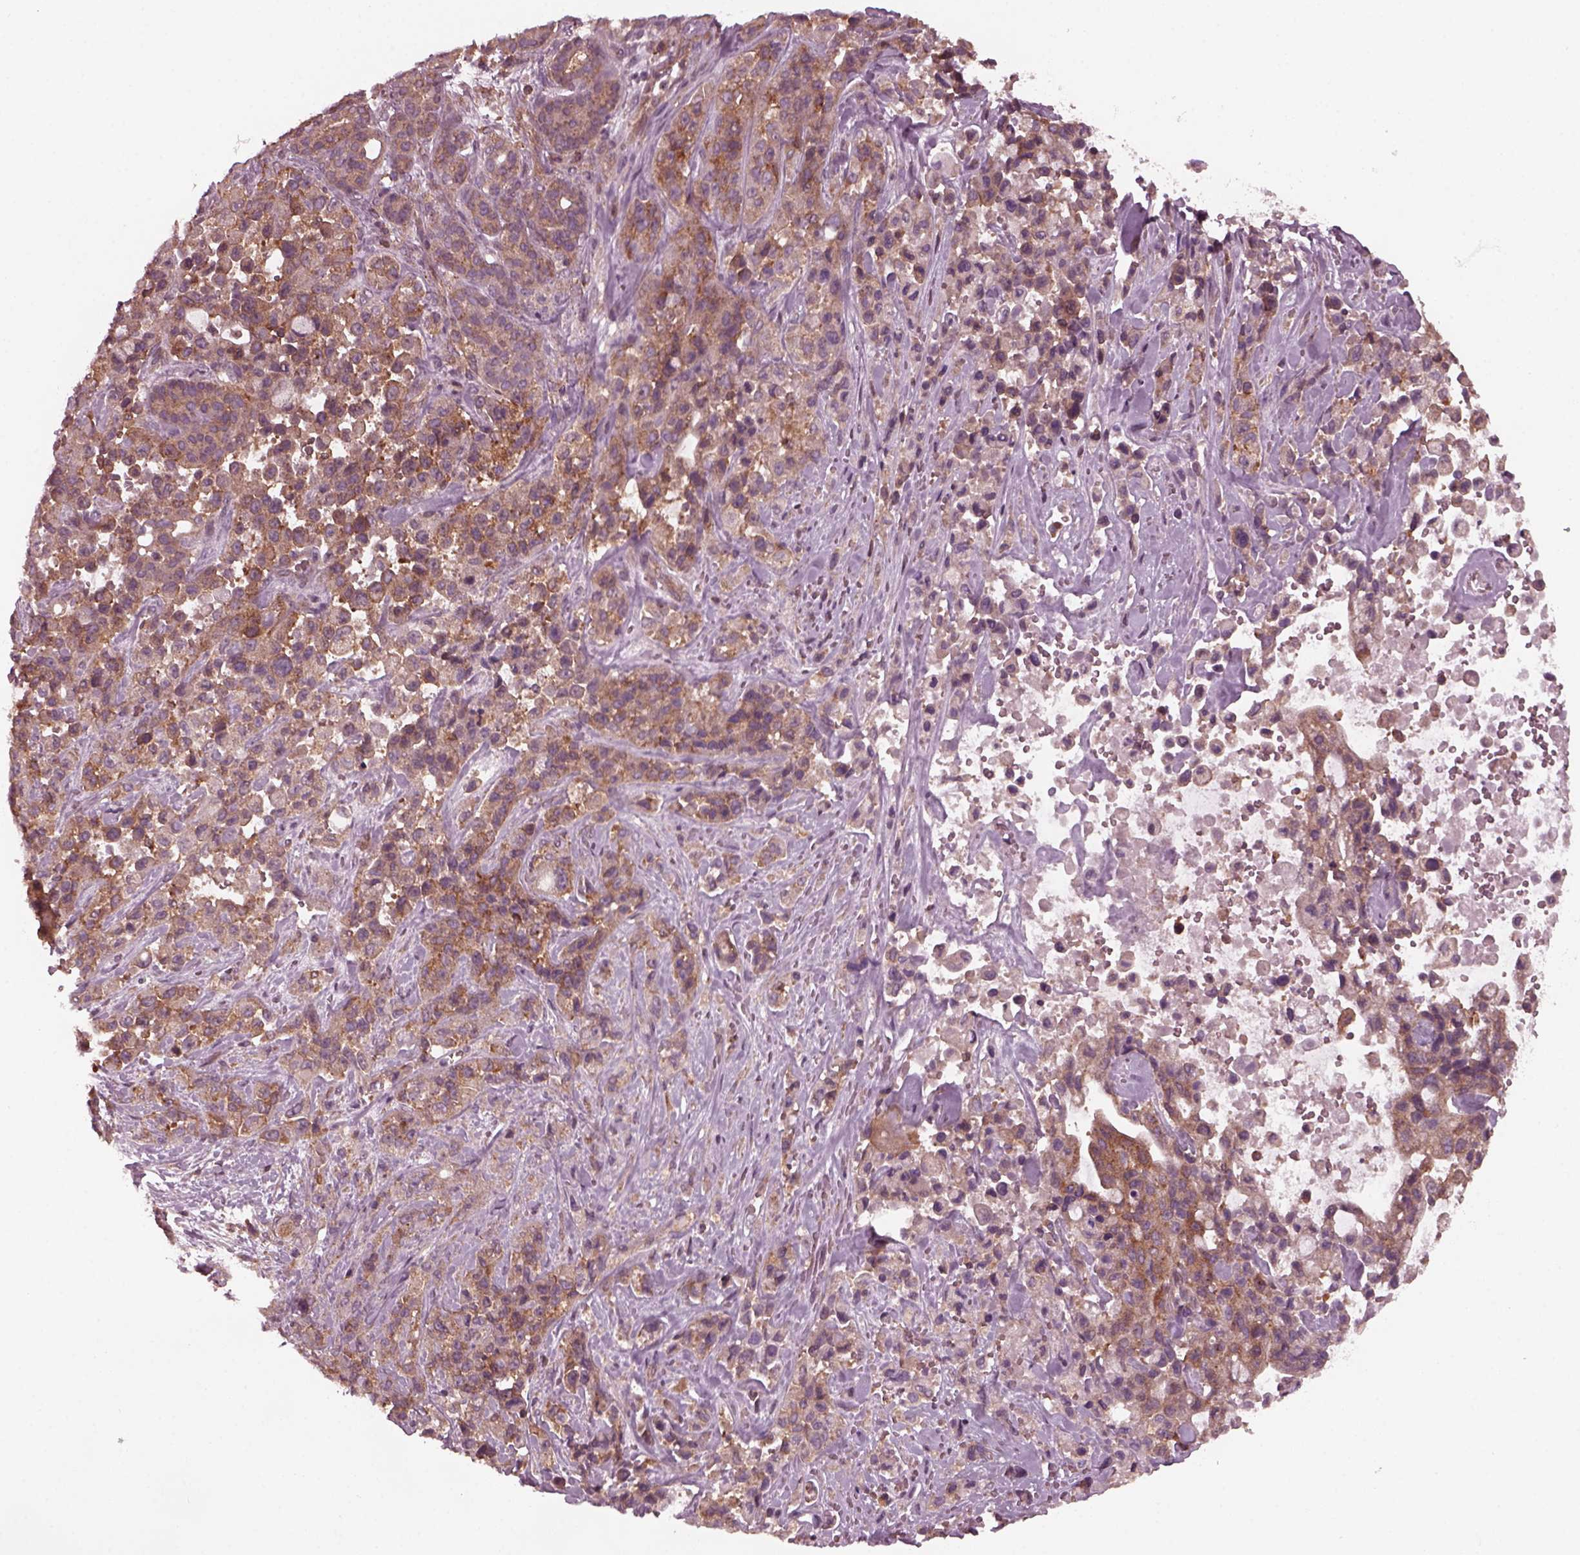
{"staining": {"intensity": "moderate", "quantity": ">75%", "location": "cytoplasmic/membranous"}, "tissue": "pancreatic cancer", "cell_type": "Tumor cells", "image_type": "cancer", "snomed": [{"axis": "morphology", "description": "Adenocarcinoma, NOS"}, {"axis": "topography", "description": "Pancreas"}], "caption": "Human pancreatic cancer stained with a protein marker demonstrates moderate staining in tumor cells.", "gene": "TUBG1", "patient": {"sex": "male", "age": 44}}